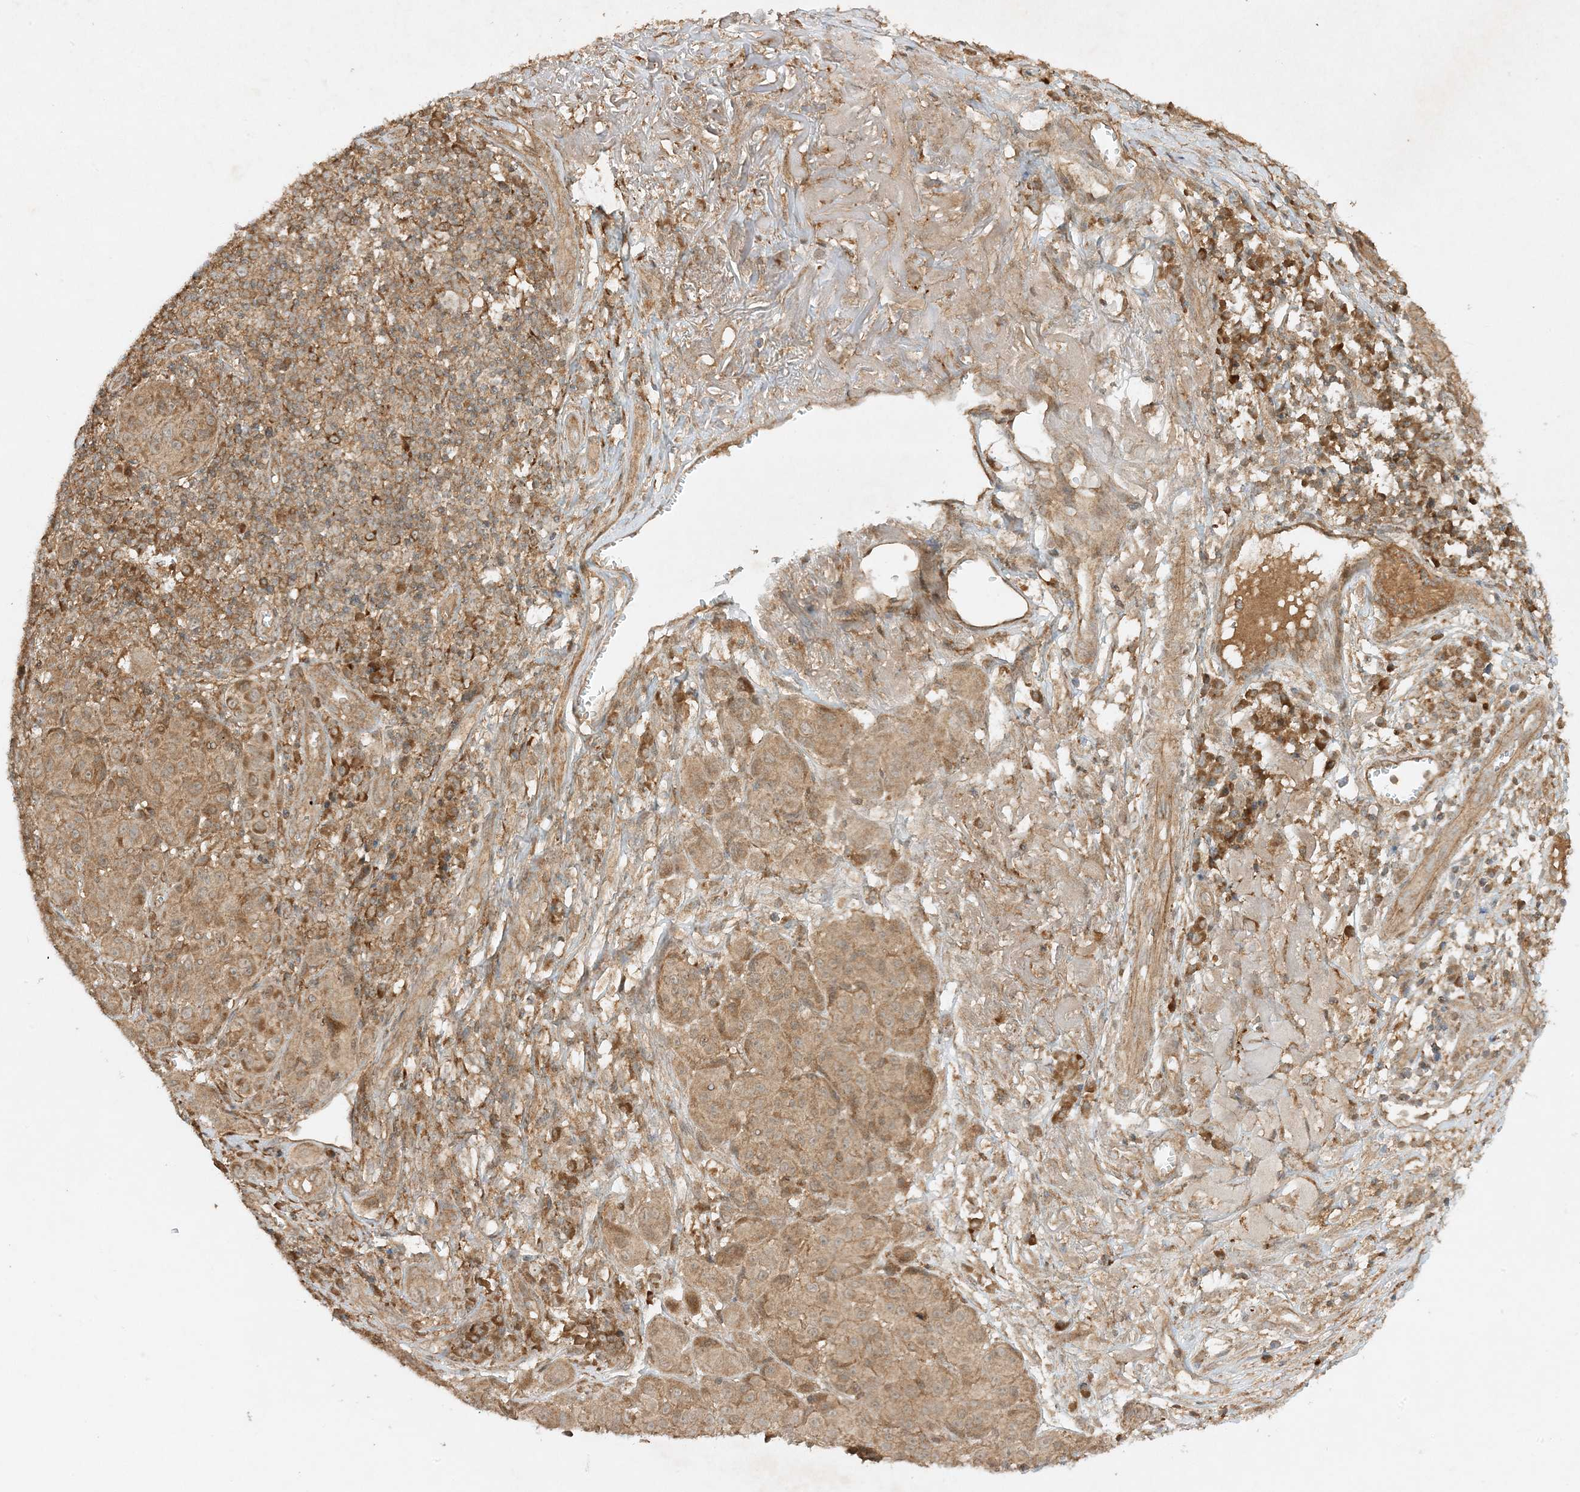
{"staining": {"intensity": "moderate", "quantity": ">75%", "location": "cytoplasmic/membranous"}, "tissue": "melanoma", "cell_type": "Tumor cells", "image_type": "cancer", "snomed": [{"axis": "morphology", "description": "Malignant melanoma, NOS"}, {"axis": "topography", "description": "Skin"}], "caption": "Immunohistochemistry histopathology image of human melanoma stained for a protein (brown), which shows medium levels of moderate cytoplasmic/membranous staining in about >75% of tumor cells.", "gene": "XRN1", "patient": {"sex": "male", "age": 73}}